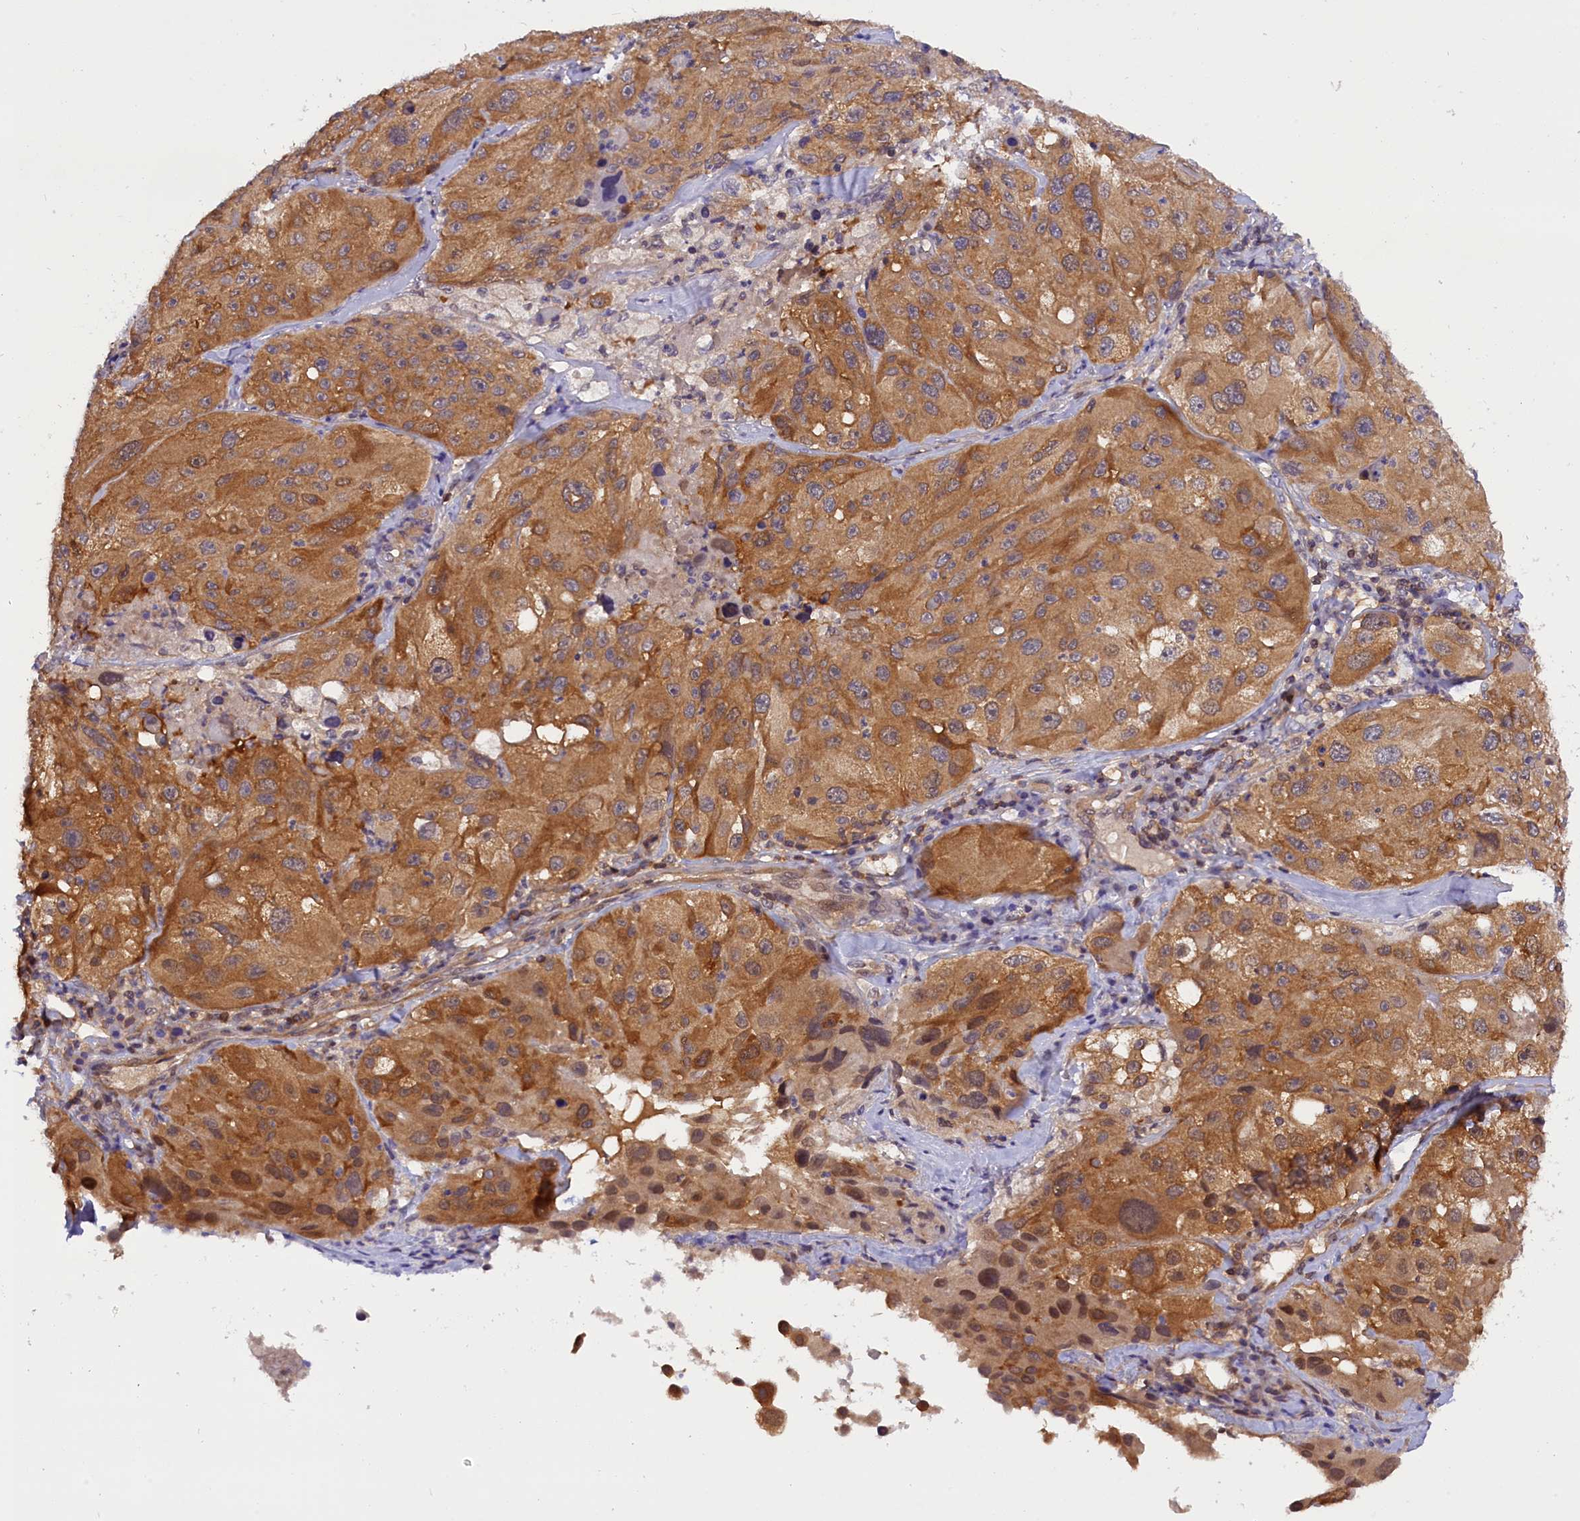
{"staining": {"intensity": "weak", "quantity": ">75%", "location": "cytoplasmic/membranous"}, "tissue": "melanoma", "cell_type": "Tumor cells", "image_type": "cancer", "snomed": [{"axis": "morphology", "description": "Malignant melanoma, Metastatic site"}, {"axis": "topography", "description": "Lymph node"}], "caption": "Tumor cells show low levels of weak cytoplasmic/membranous staining in approximately >75% of cells in human malignant melanoma (metastatic site).", "gene": "TBCB", "patient": {"sex": "male", "age": 62}}